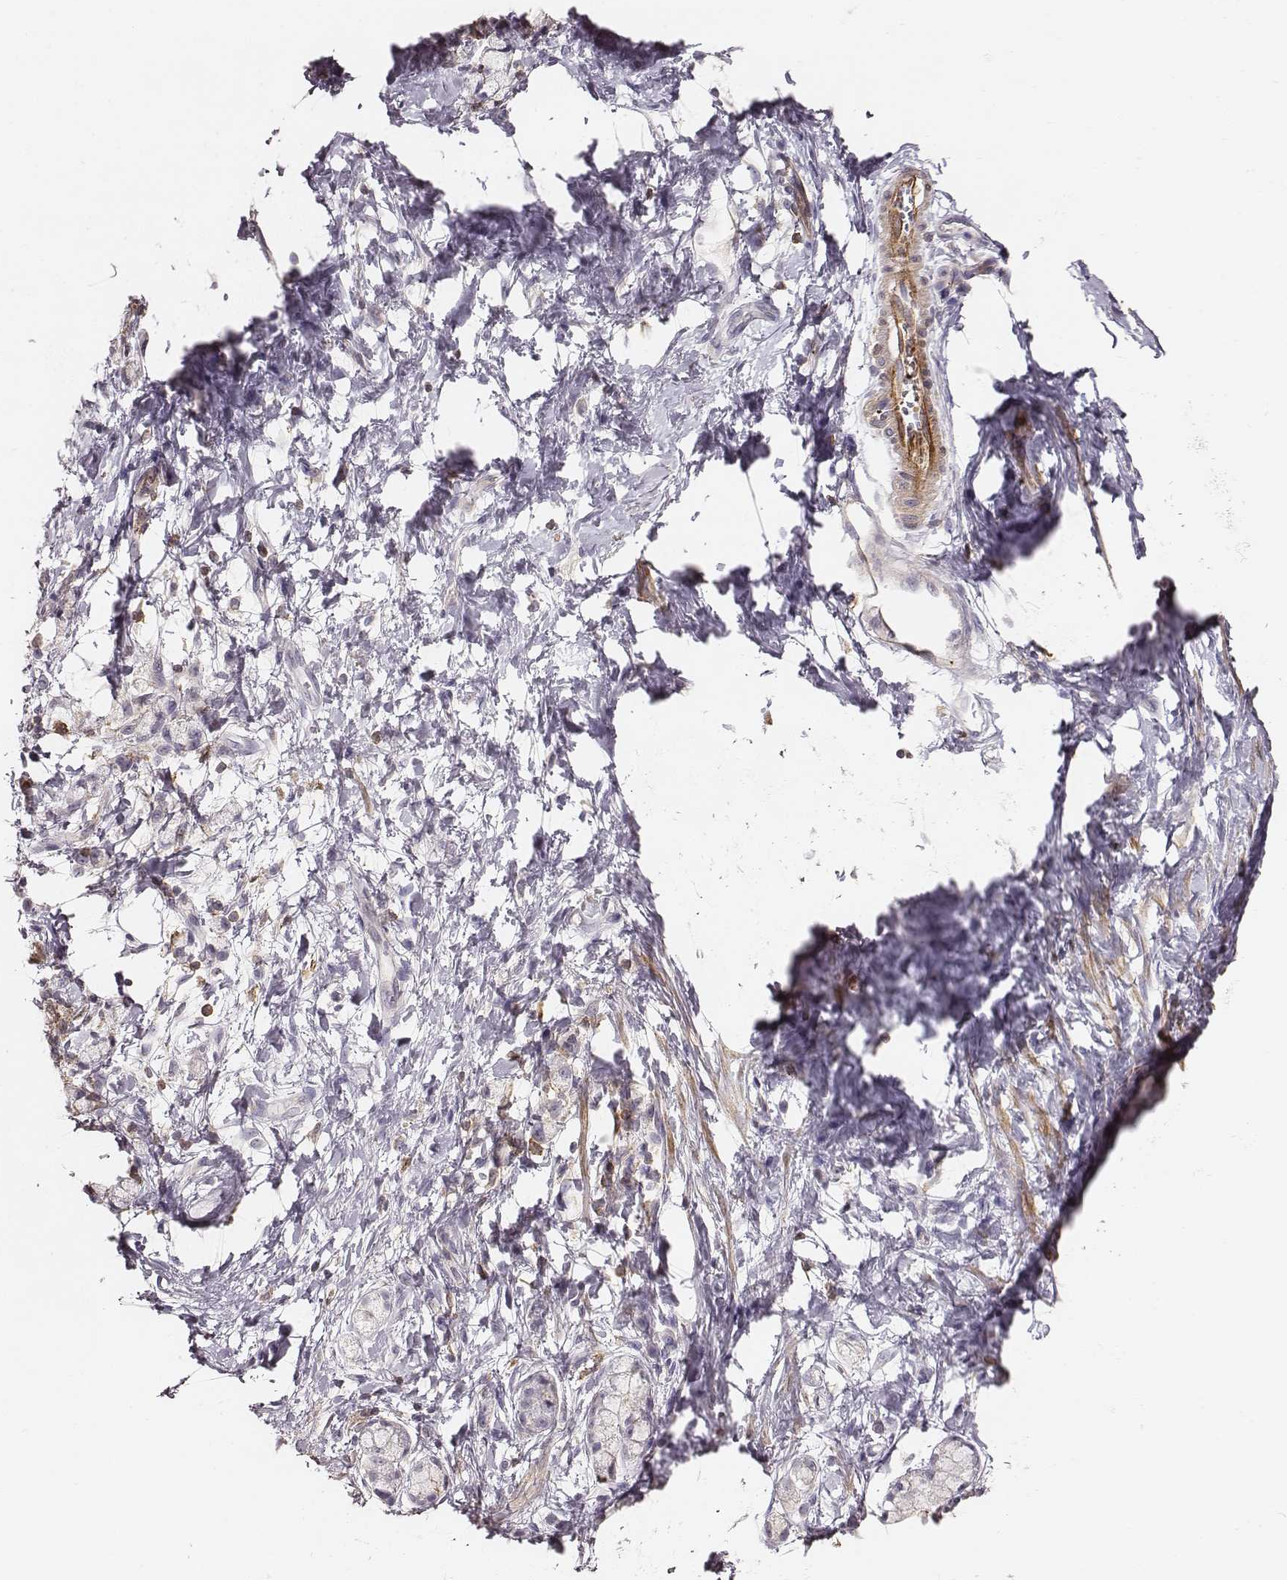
{"staining": {"intensity": "negative", "quantity": "none", "location": "none"}, "tissue": "stomach cancer", "cell_type": "Tumor cells", "image_type": "cancer", "snomed": [{"axis": "morphology", "description": "Adenocarcinoma, NOS"}, {"axis": "topography", "description": "Stomach"}], "caption": "This is an immunohistochemistry (IHC) image of stomach cancer (adenocarcinoma). There is no expression in tumor cells.", "gene": "ZYX", "patient": {"sex": "male", "age": 58}}